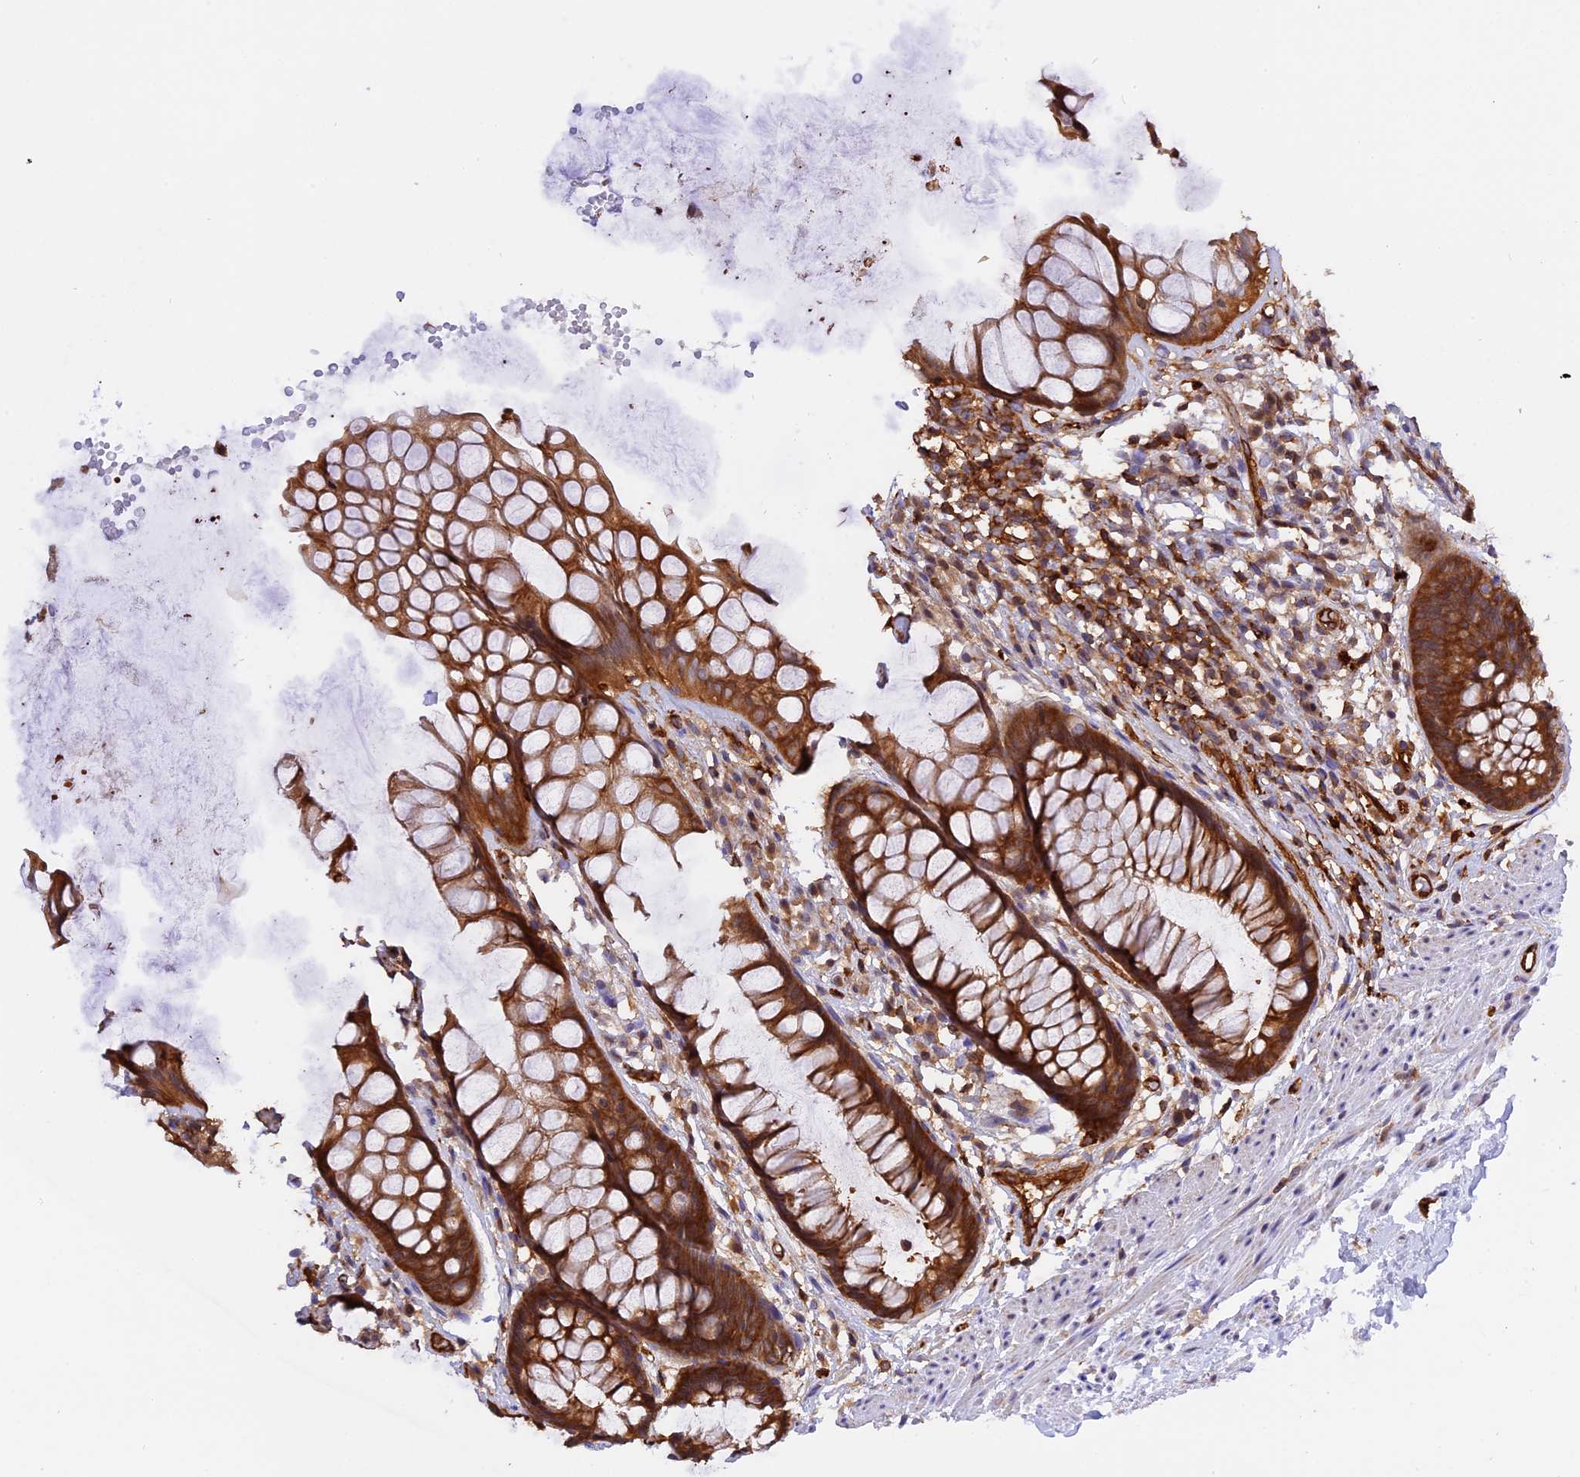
{"staining": {"intensity": "strong", "quantity": ">75%", "location": "cytoplasmic/membranous"}, "tissue": "rectum", "cell_type": "Glandular cells", "image_type": "normal", "snomed": [{"axis": "morphology", "description": "Normal tissue, NOS"}, {"axis": "topography", "description": "Rectum"}], "caption": "Glandular cells show high levels of strong cytoplasmic/membranous positivity in approximately >75% of cells in unremarkable rectum.", "gene": "C5orf22", "patient": {"sex": "male", "age": 74}}